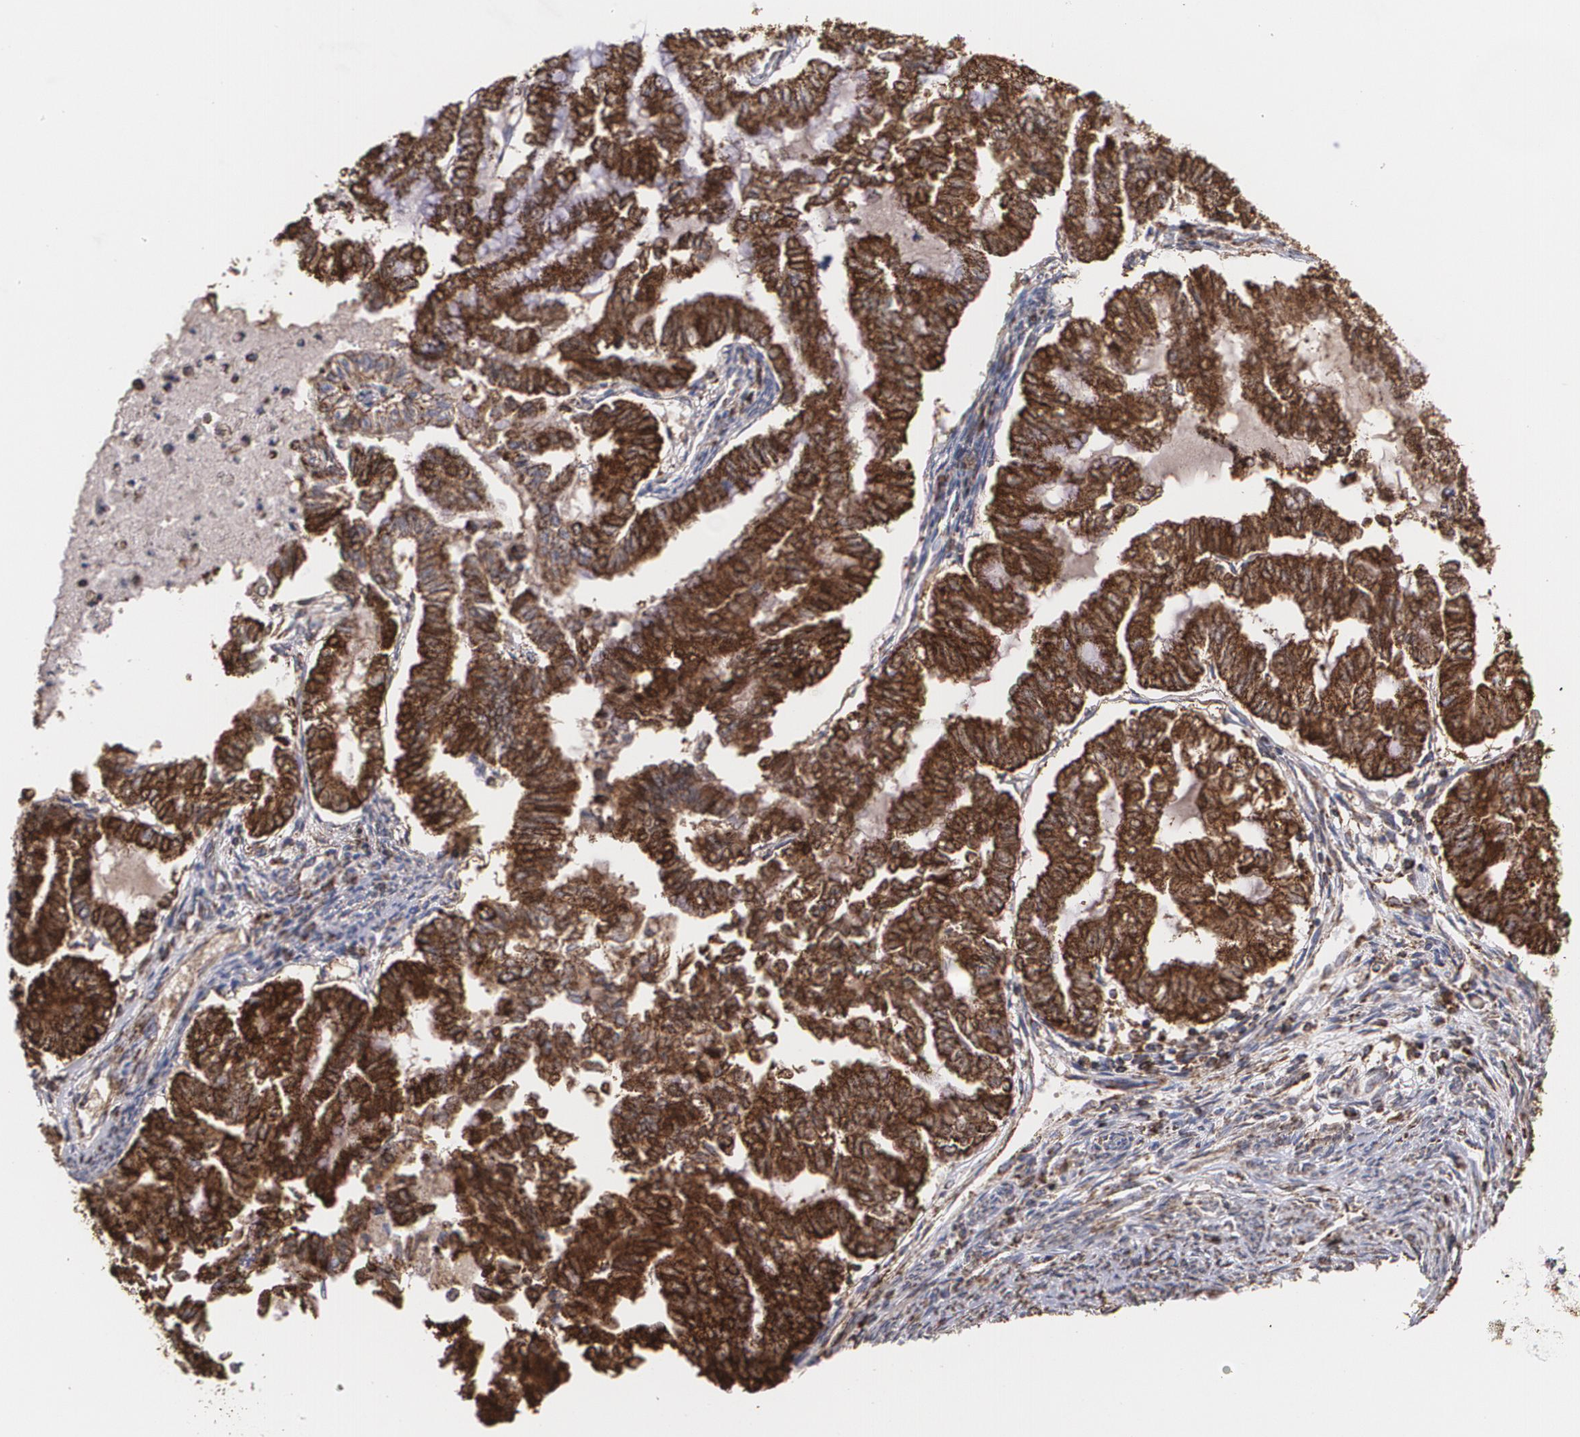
{"staining": {"intensity": "strong", "quantity": ">75%", "location": "cytoplasmic/membranous"}, "tissue": "endometrial cancer", "cell_type": "Tumor cells", "image_type": "cancer", "snomed": [{"axis": "morphology", "description": "Adenocarcinoma, NOS"}, {"axis": "topography", "description": "Endometrium"}], "caption": "IHC photomicrograph of neoplastic tissue: endometrial cancer (adenocarcinoma) stained using immunohistochemistry demonstrates high levels of strong protein expression localized specifically in the cytoplasmic/membranous of tumor cells, appearing as a cytoplasmic/membranous brown color.", "gene": "HSPD1", "patient": {"sex": "female", "age": 79}}